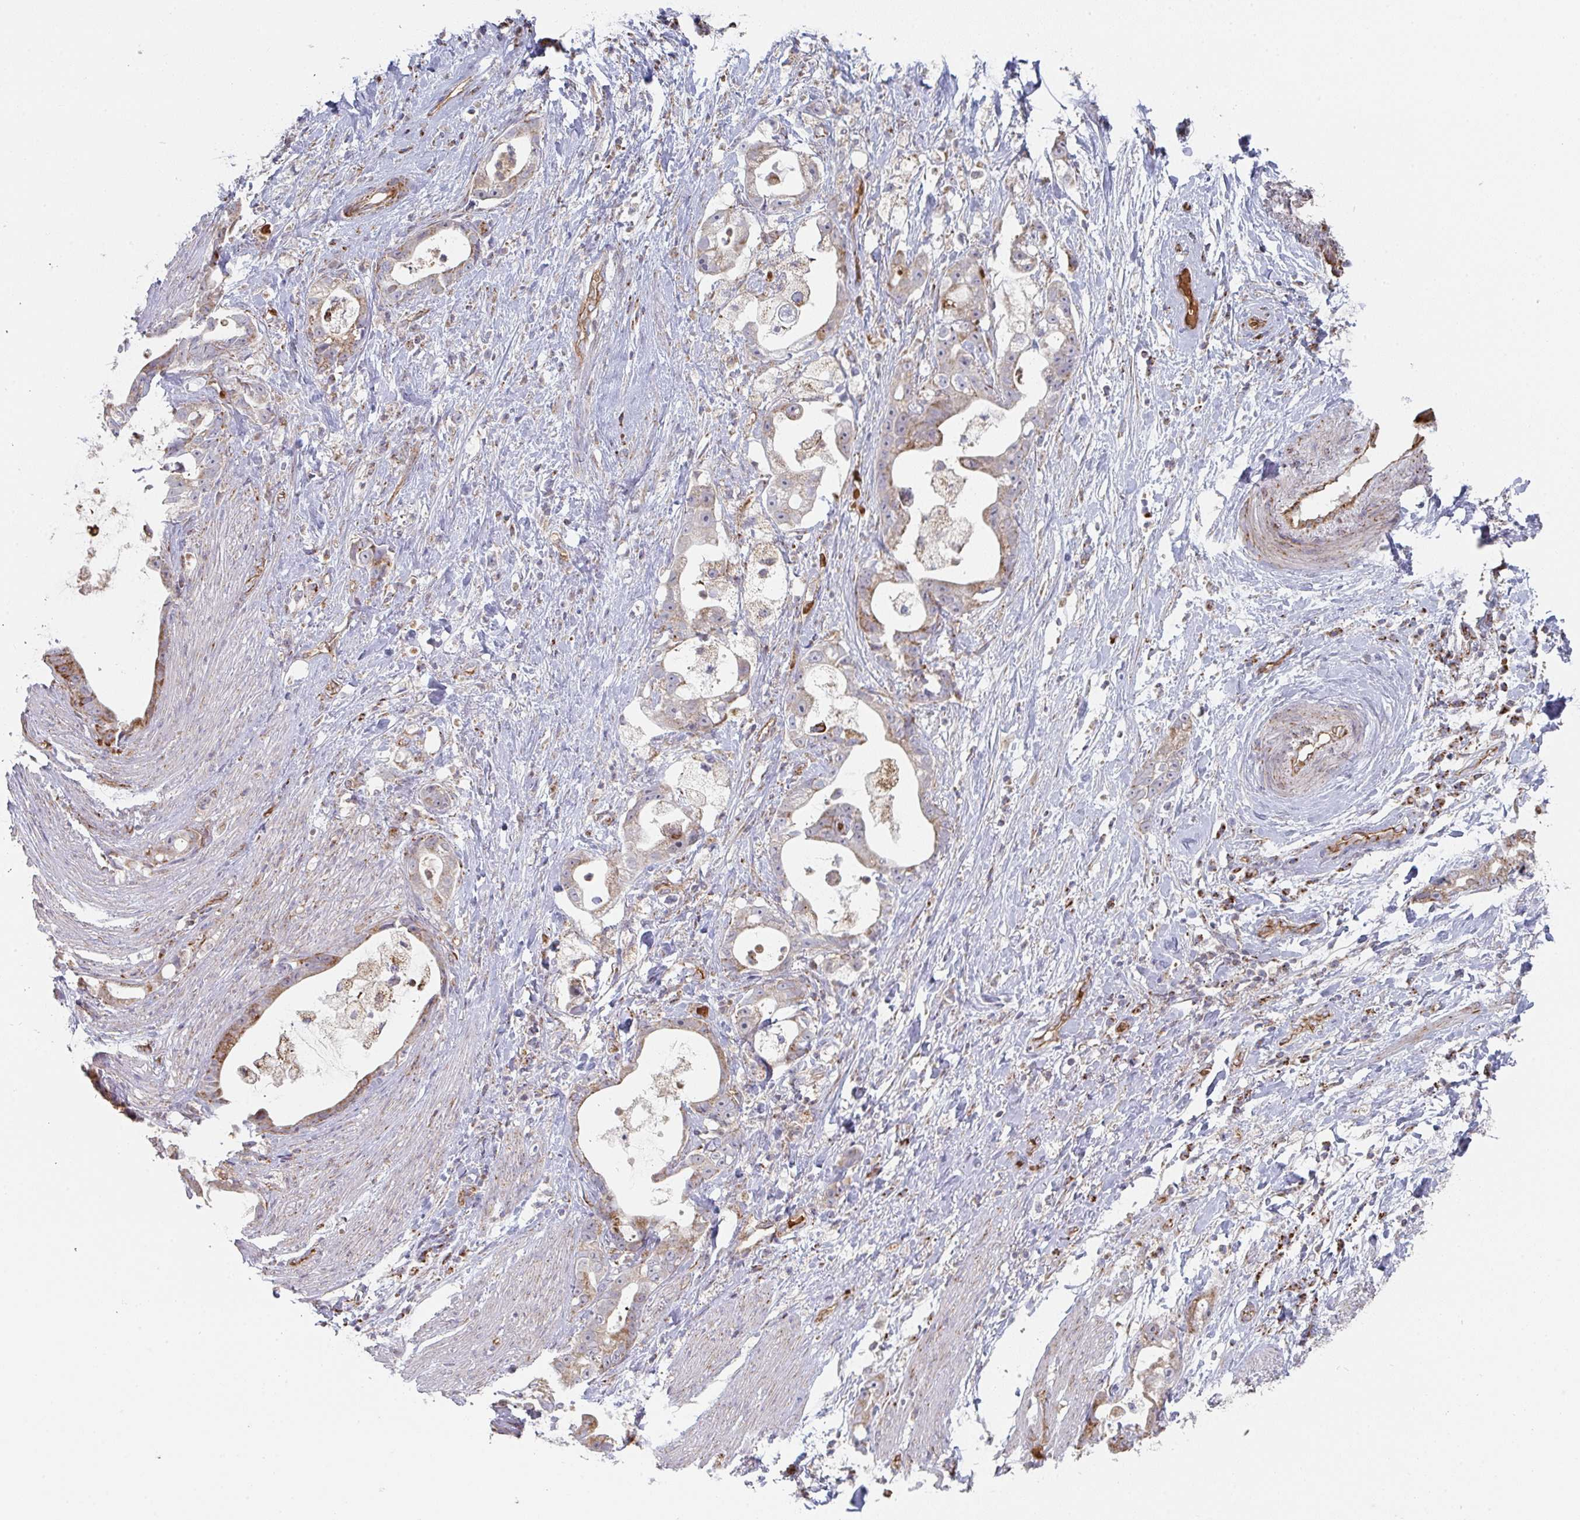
{"staining": {"intensity": "moderate", "quantity": "25%-75%", "location": "cytoplasmic/membranous"}, "tissue": "stomach cancer", "cell_type": "Tumor cells", "image_type": "cancer", "snomed": [{"axis": "morphology", "description": "Adenocarcinoma, NOS"}, {"axis": "topography", "description": "Stomach"}], "caption": "Immunohistochemical staining of human stomach cancer (adenocarcinoma) demonstrates moderate cytoplasmic/membranous protein positivity in approximately 25%-75% of tumor cells.", "gene": "ZNF526", "patient": {"sex": "male", "age": 55}}